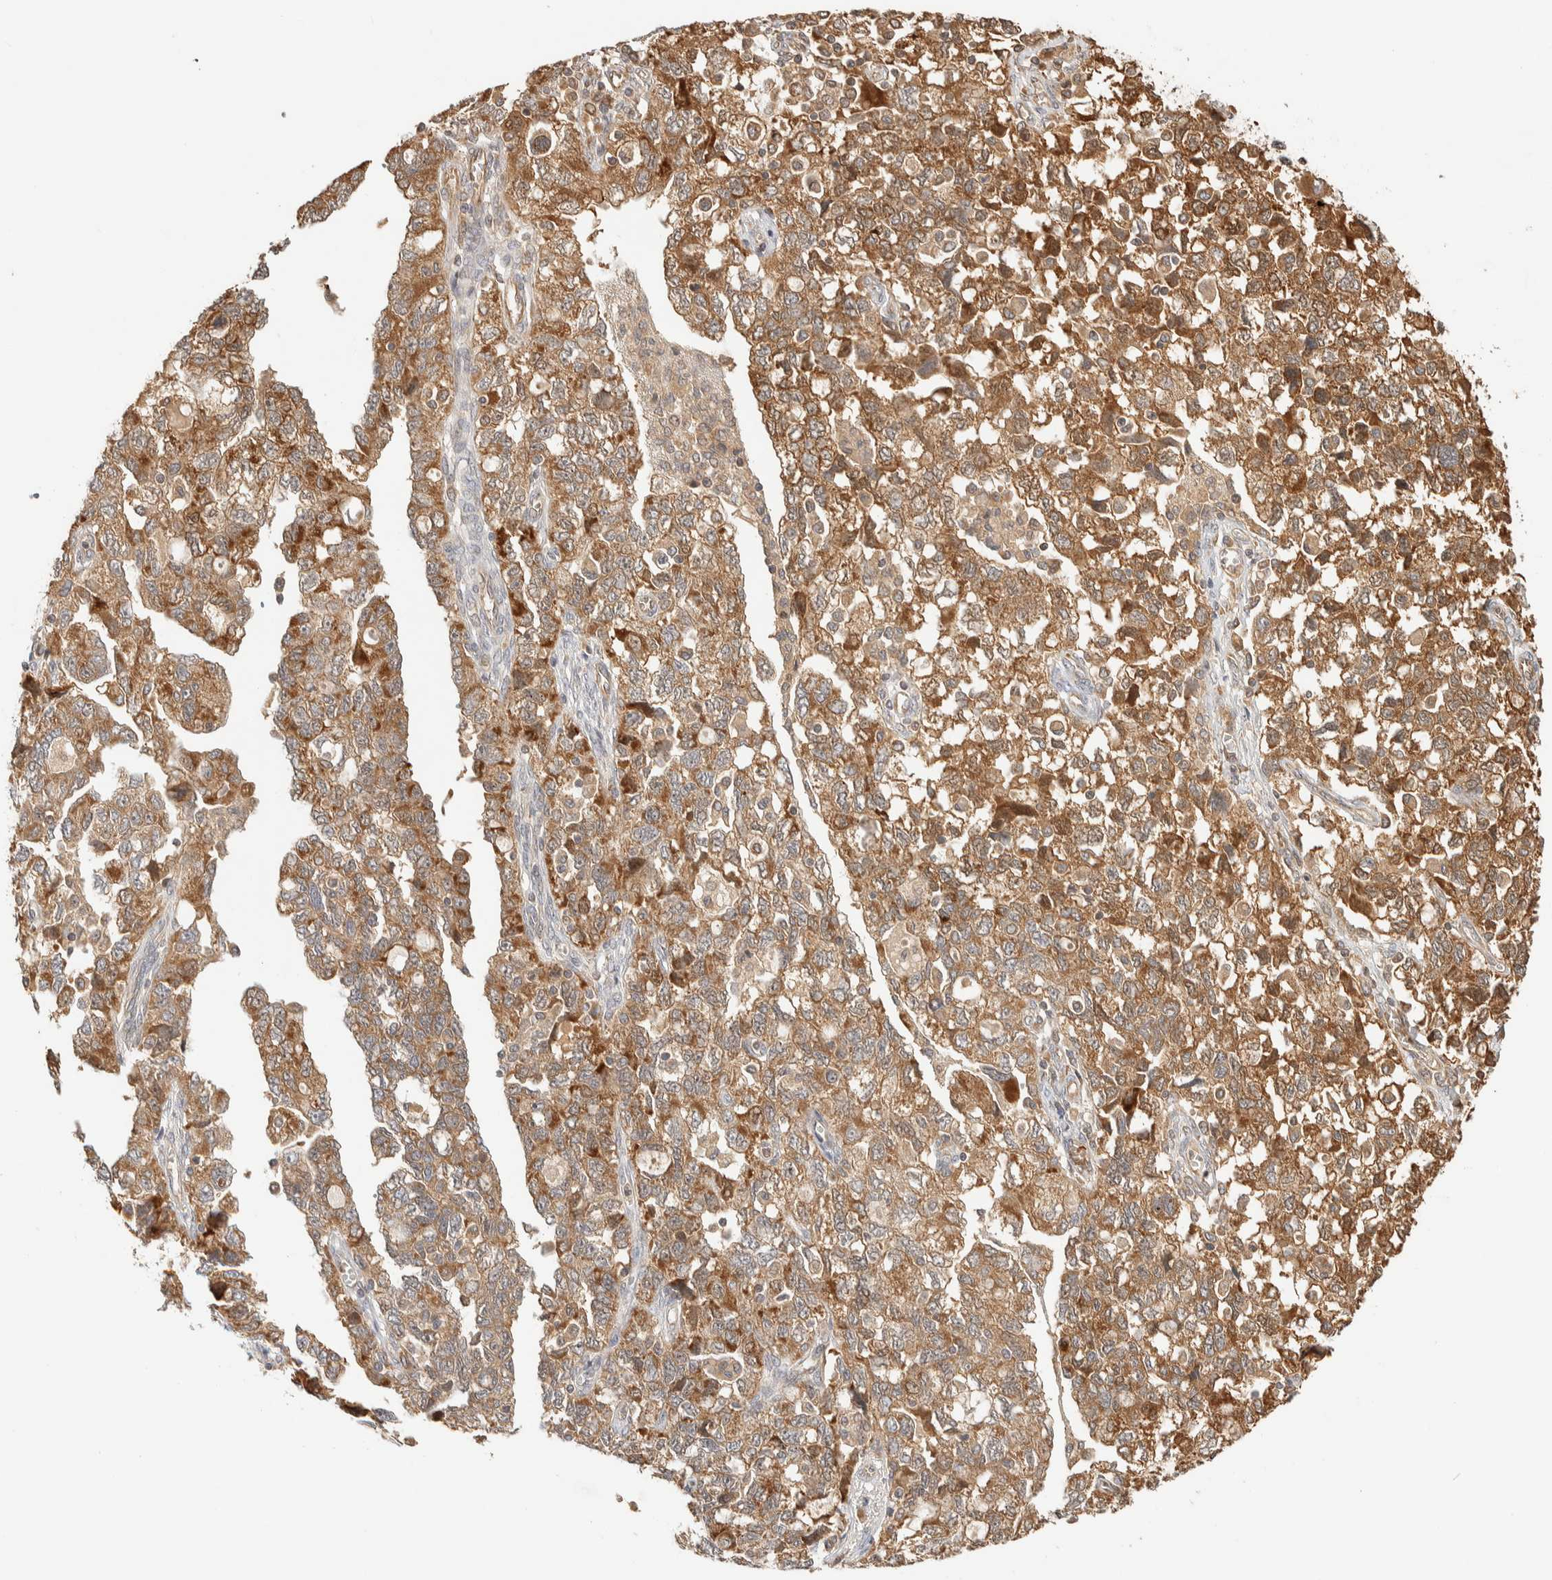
{"staining": {"intensity": "moderate", "quantity": ">75%", "location": "cytoplasmic/membranous"}, "tissue": "ovarian cancer", "cell_type": "Tumor cells", "image_type": "cancer", "snomed": [{"axis": "morphology", "description": "Carcinoma, NOS"}, {"axis": "morphology", "description": "Cystadenocarcinoma, serous, NOS"}, {"axis": "topography", "description": "Ovary"}], "caption": "Tumor cells display medium levels of moderate cytoplasmic/membranous expression in approximately >75% of cells in human serous cystadenocarcinoma (ovarian).", "gene": "TTI2", "patient": {"sex": "female", "age": 69}}